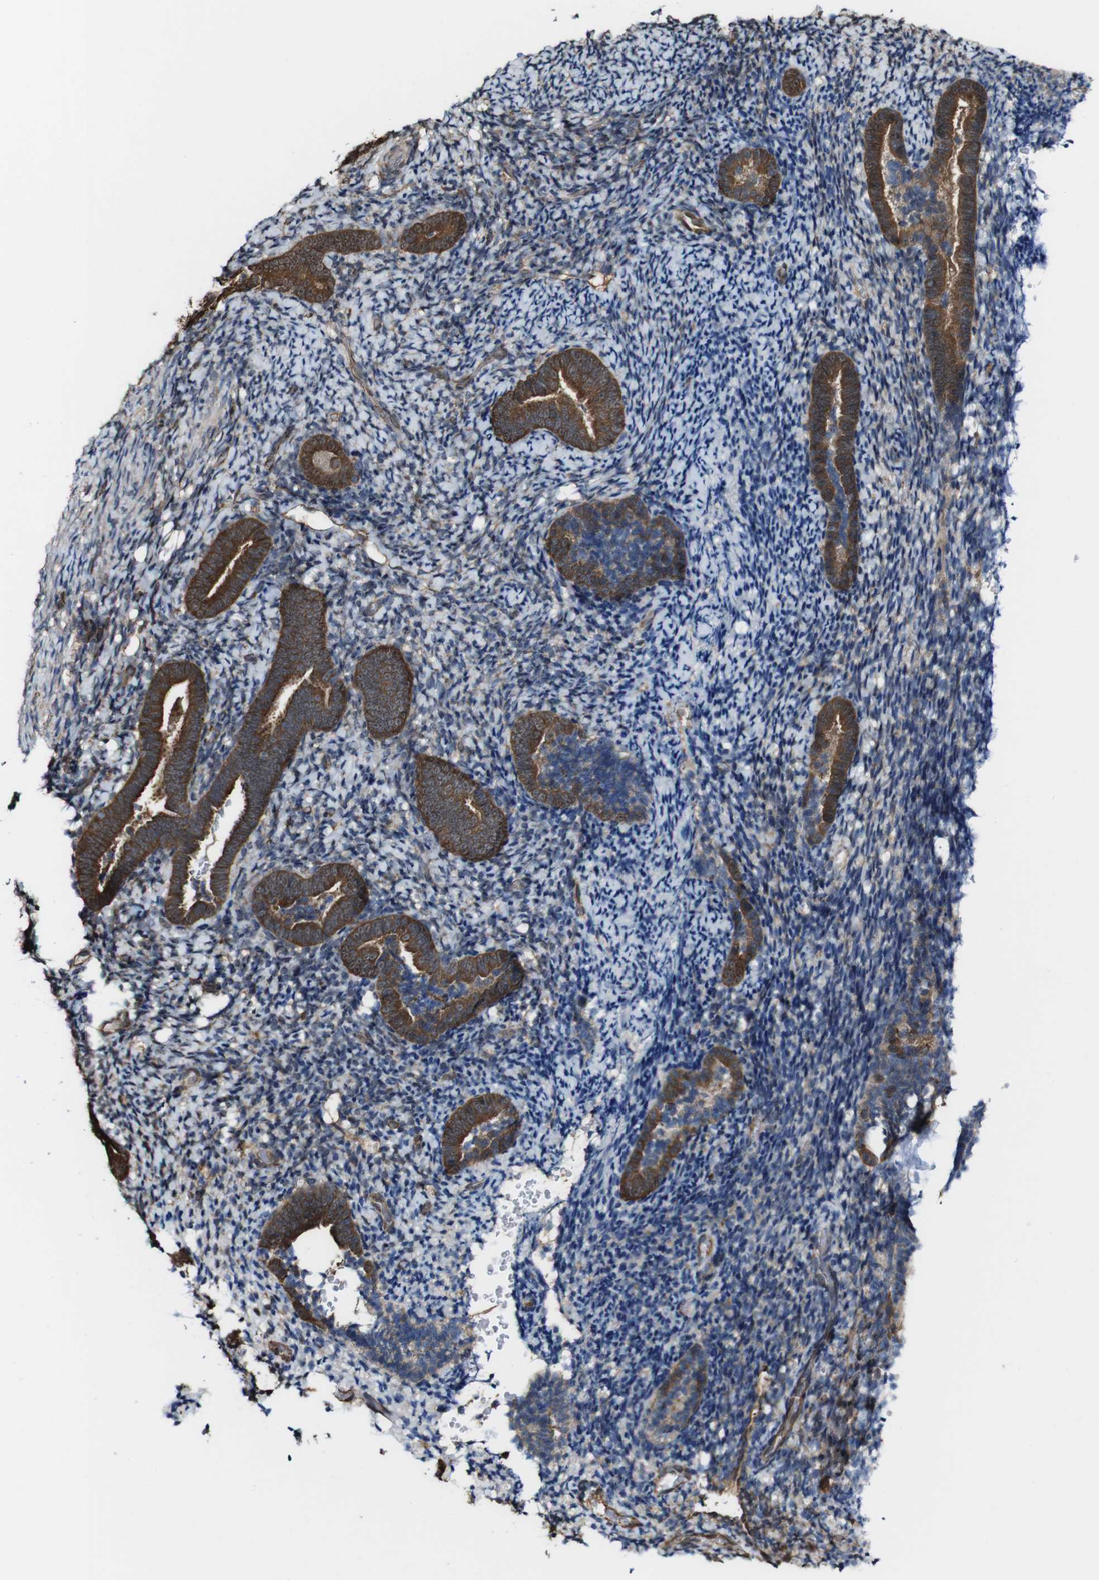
{"staining": {"intensity": "negative", "quantity": "none", "location": "none"}, "tissue": "endometrium", "cell_type": "Cells in endometrial stroma", "image_type": "normal", "snomed": [{"axis": "morphology", "description": "Normal tissue, NOS"}, {"axis": "topography", "description": "Endometrium"}], "caption": "Micrograph shows no protein staining in cells in endometrial stroma of benign endometrium.", "gene": "PTPRR", "patient": {"sex": "female", "age": 51}}